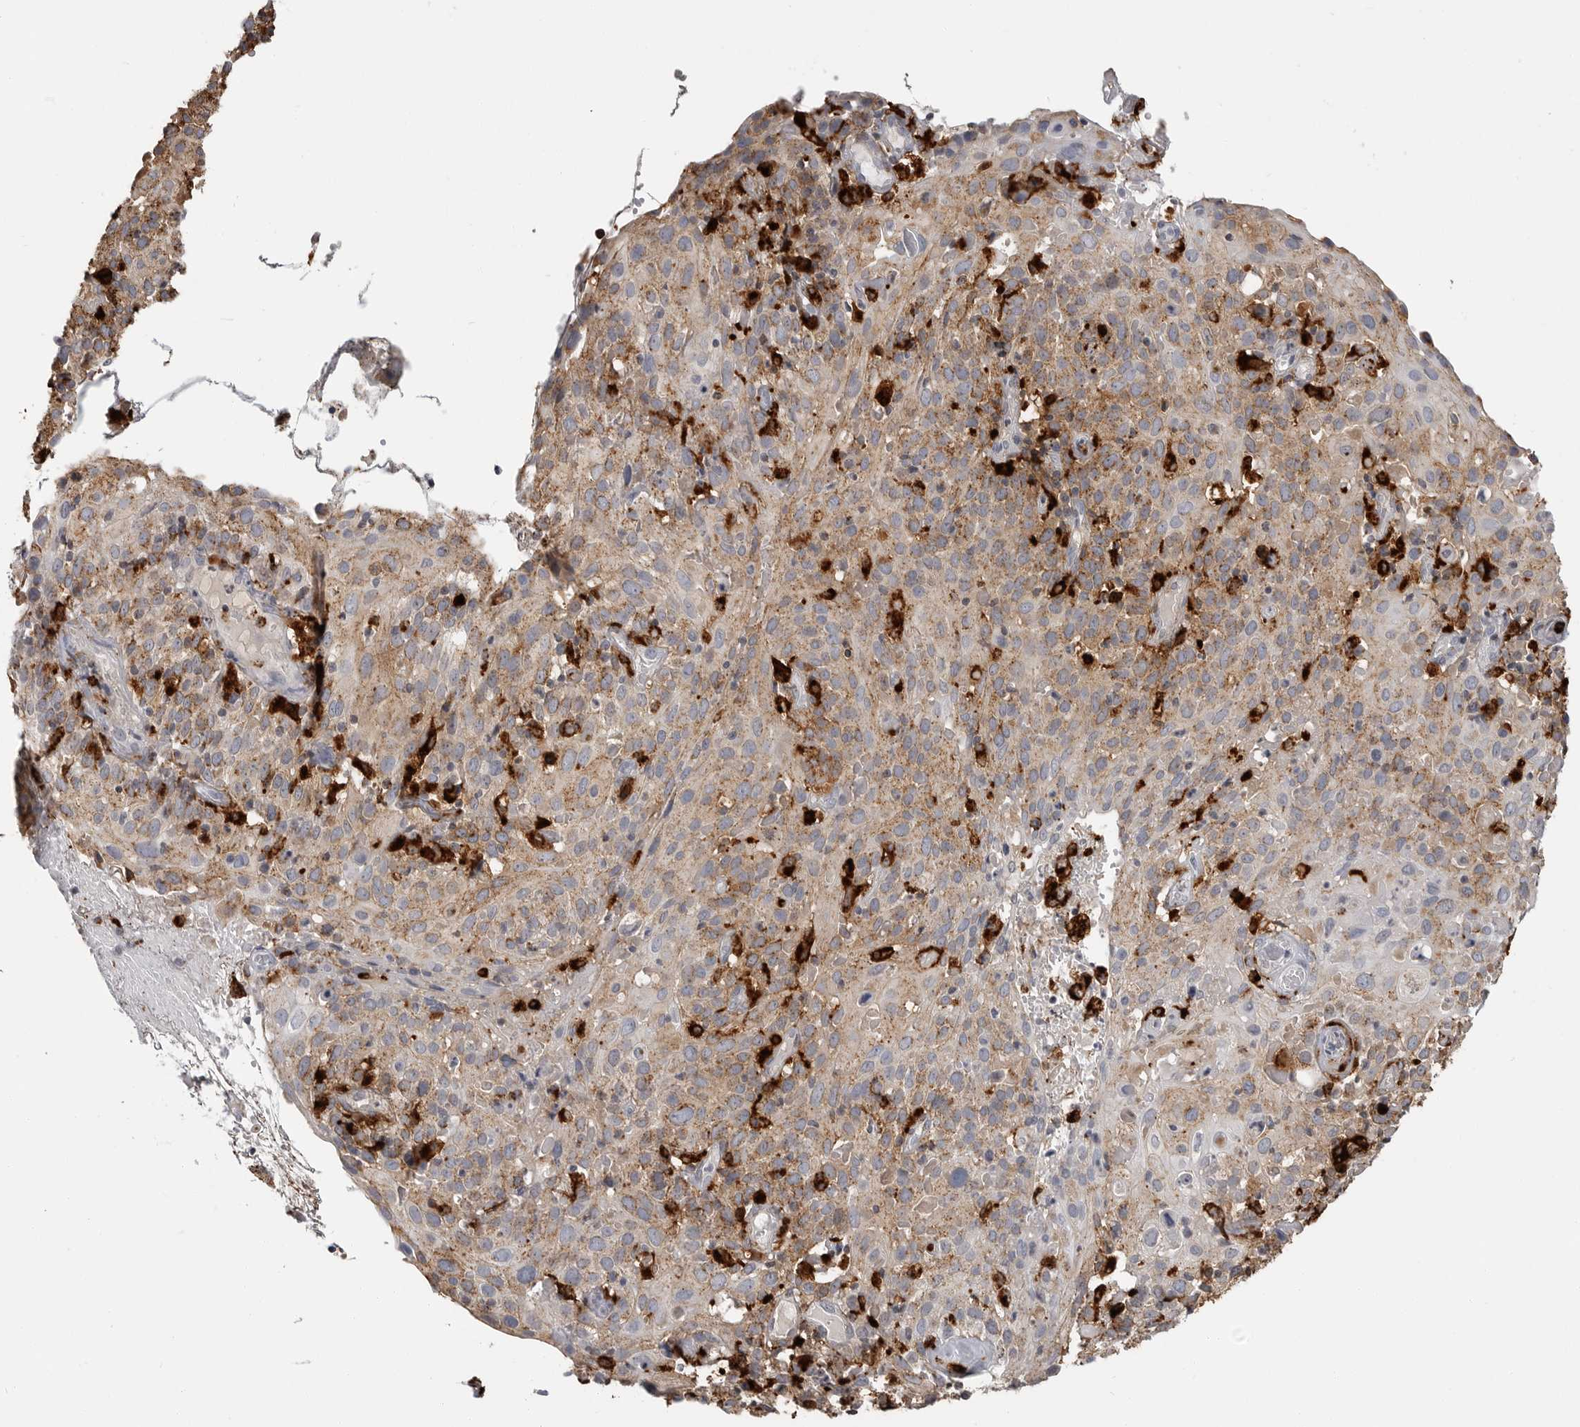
{"staining": {"intensity": "moderate", "quantity": "<25%", "location": "cytoplasmic/membranous"}, "tissue": "cervical cancer", "cell_type": "Tumor cells", "image_type": "cancer", "snomed": [{"axis": "morphology", "description": "Squamous cell carcinoma, NOS"}, {"axis": "topography", "description": "Cervix"}], "caption": "There is low levels of moderate cytoplasmic/membranous positivity in tumor cells of squamous cell carcinoma (cervical), as demonstrated by immunohistochemical staining (brown color).", "gene": "IFI30", "patient": {"sex": "female", "age": 74}}